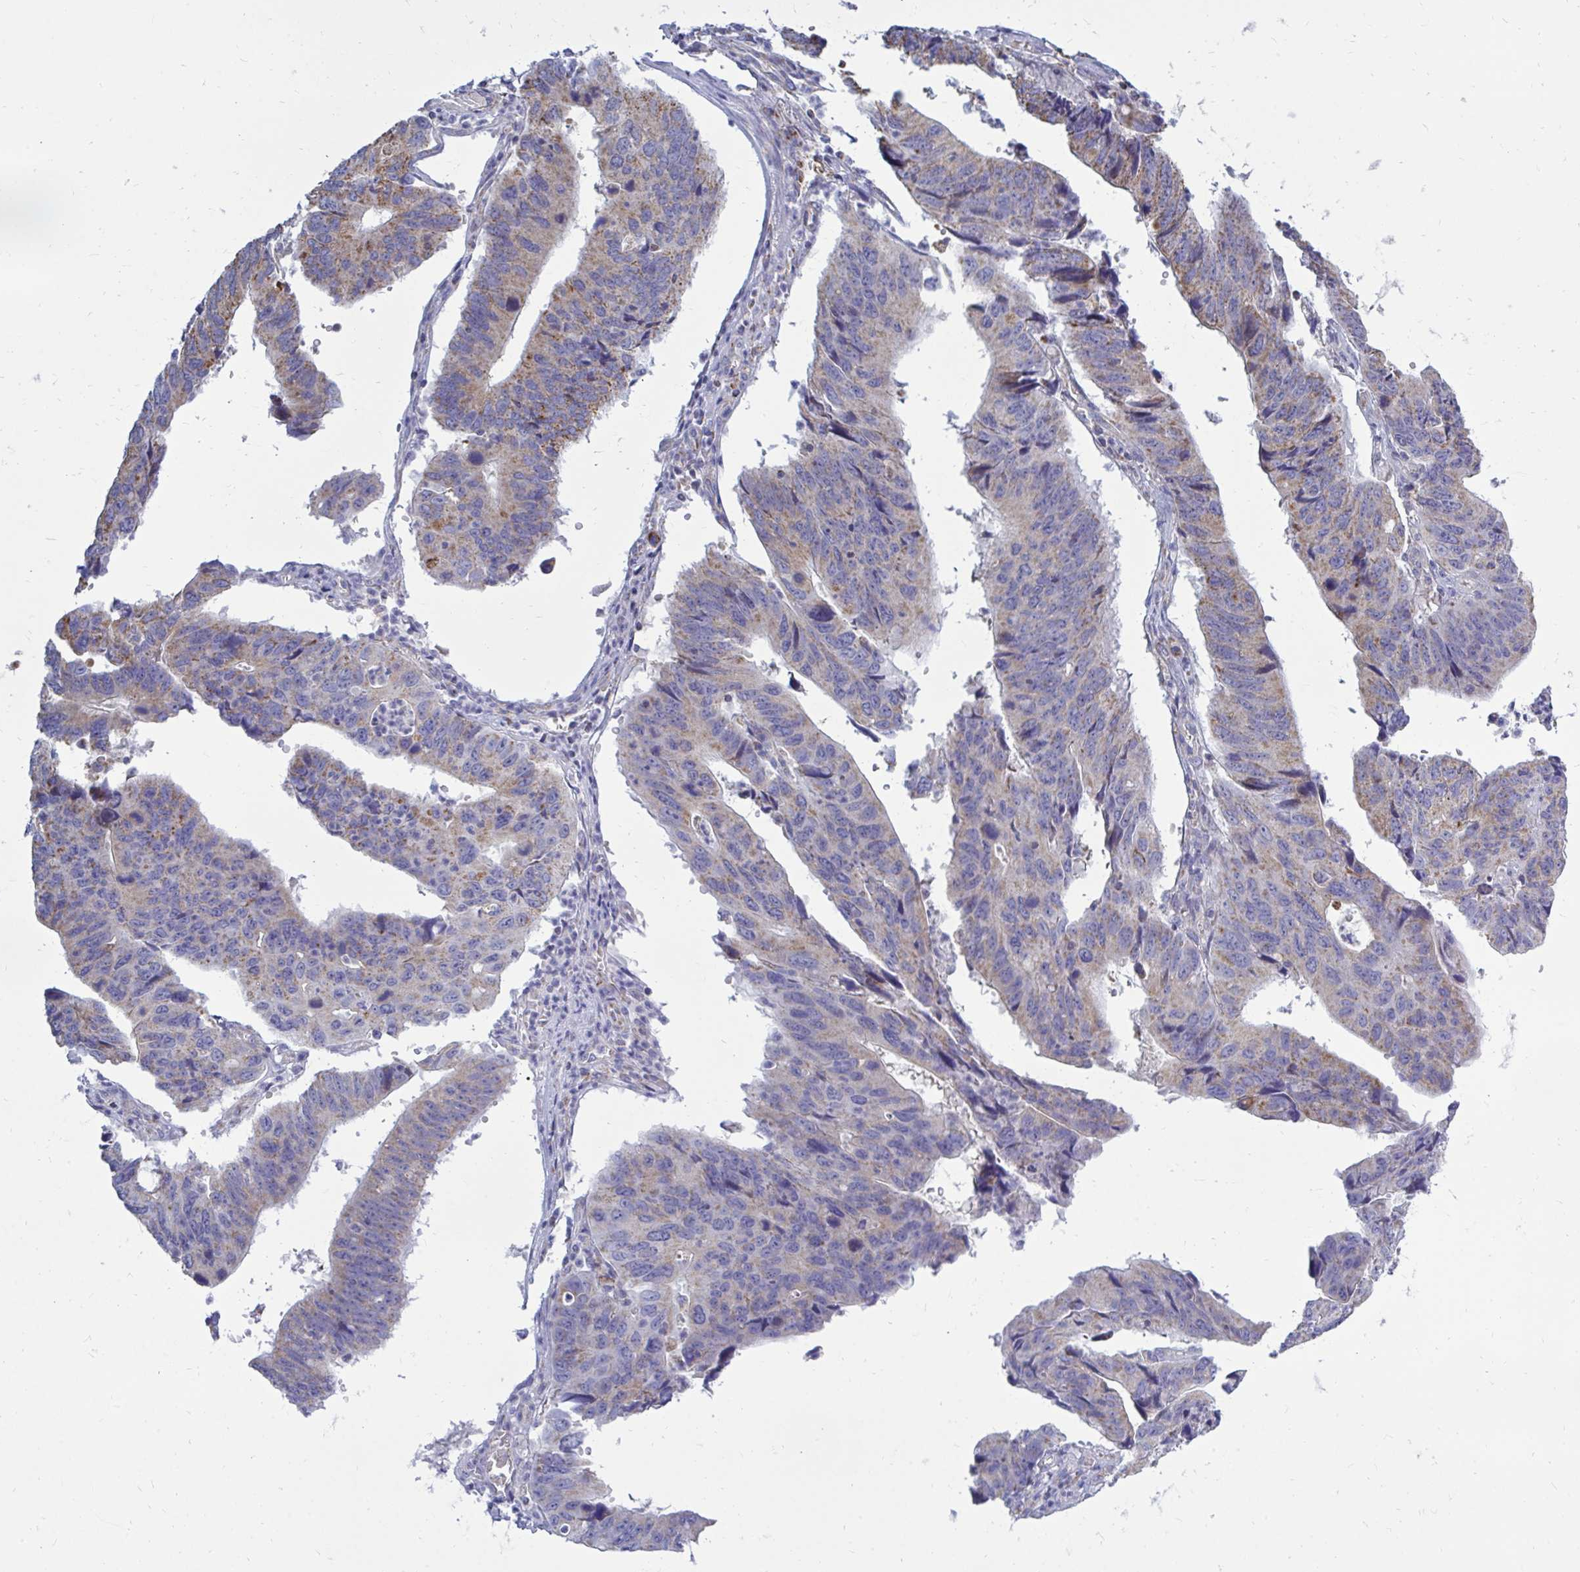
{"staining": {"intensity": "weak", "quantity": ">75%", "location": "cytoplasmic/membranous"}, "tissue": "stomach cancer", "cell_type": "Tumor cells", "image_type": "cancer", "snomed": [{"axis": "morphology", "description": "Adenocarcinoma, NOS"}, {"axis": "topography", "description": "Stomach"}], "caption": "Human adenocarcinoma (stomach) stained with a protein marker demonstrates weak staining in tumor cells.", "gene": "OR10R2", "patient": {"sex": "male", "age": 59}}